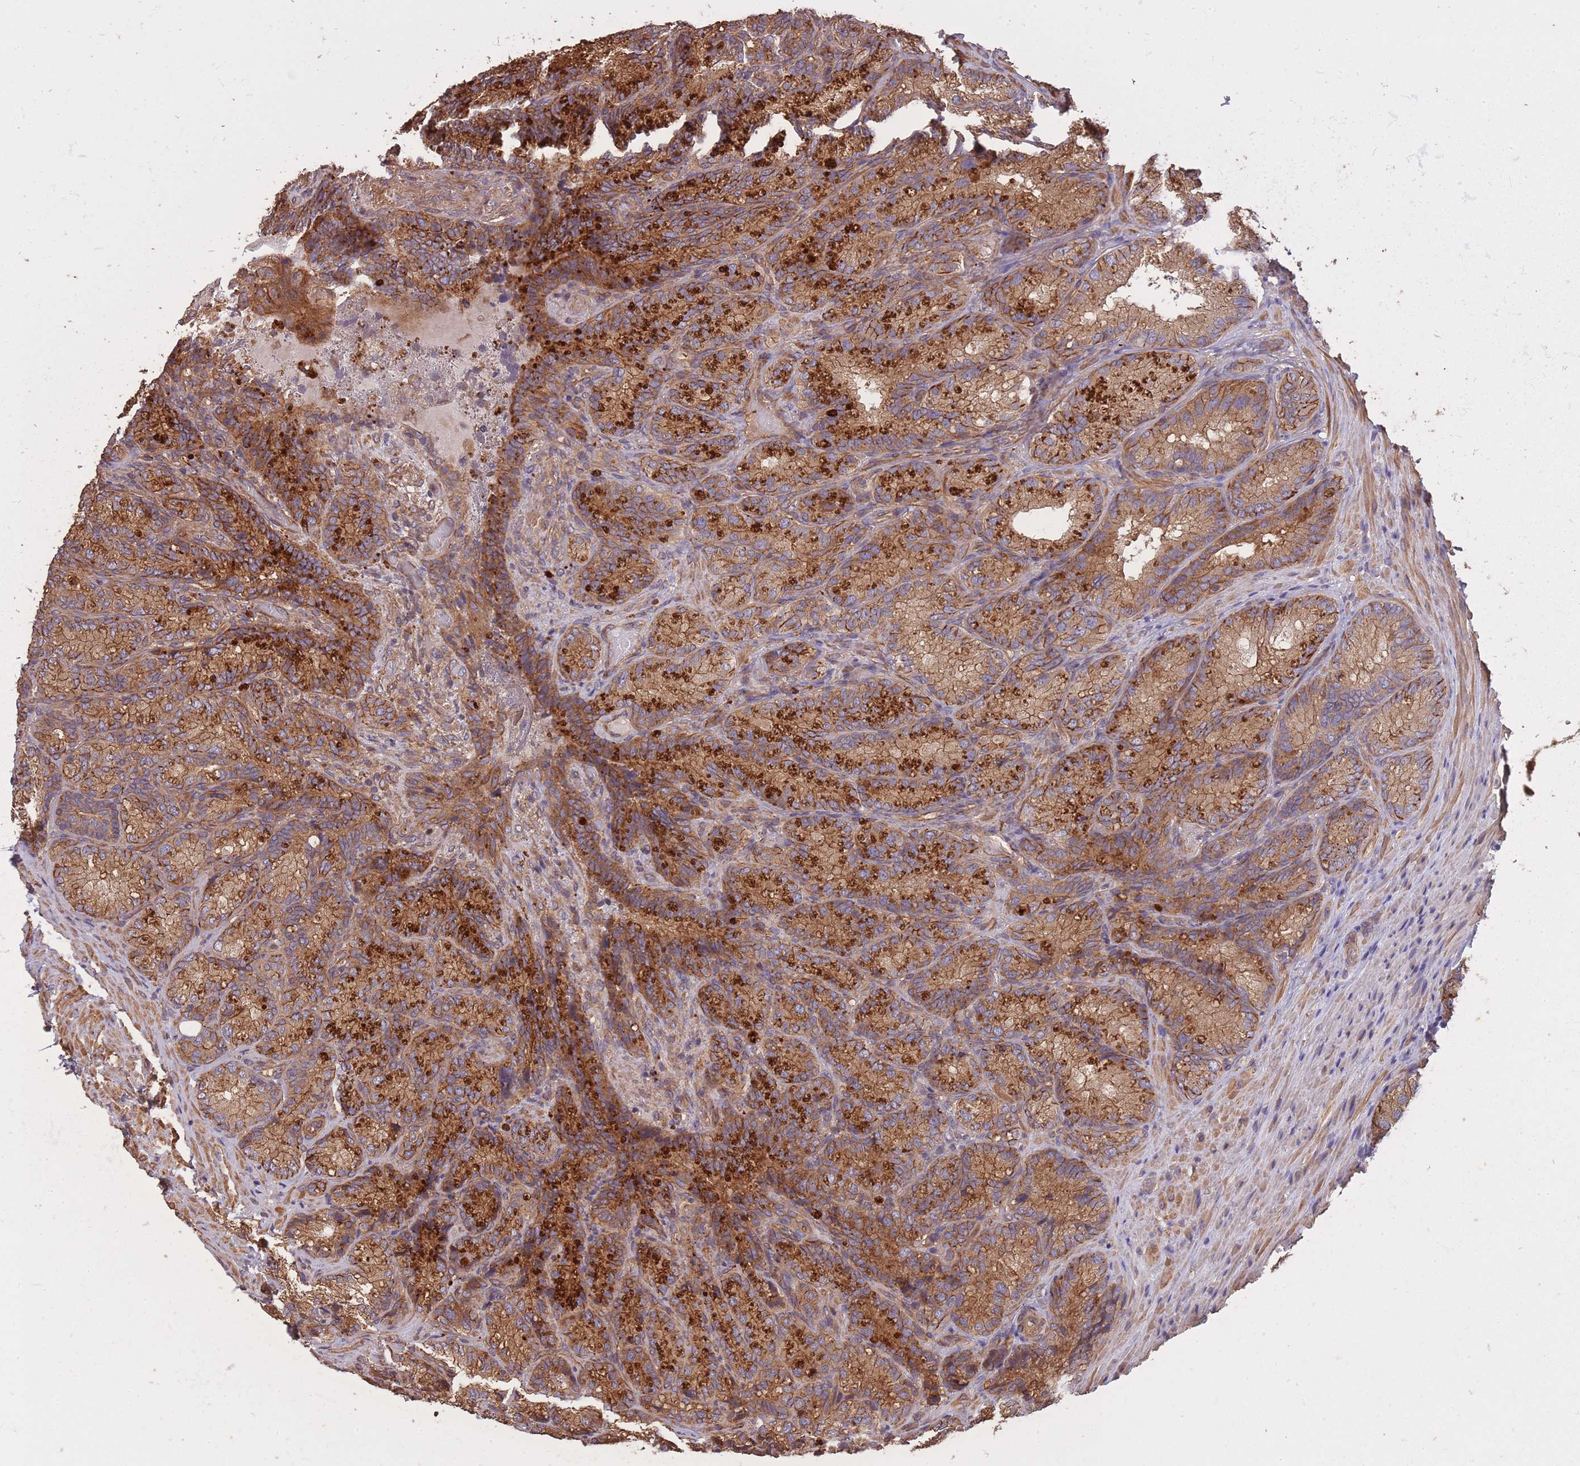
{"staining": {"intensity": "moderate", "quantity": ">75%", "location": "cytoplasmic/membranous"}, "tissue": "seminal vesicle", "cell_type": "Glandular cells", "image_type": "normal", "snomed": [{"axis": "morphology", "description": "Normal tissue, NOS"}, {"axis": "topography", "description": "Seminal veicle"}], "caption": "About >75% of glandular cells in unremarkable human seminal vesicle reveal moderate cytoplasmic/membranous protein staining as visualized by brown immunohistochemical staining.", "gene": "ARMH3", "patient": {"sex": "male", "age": 58}}